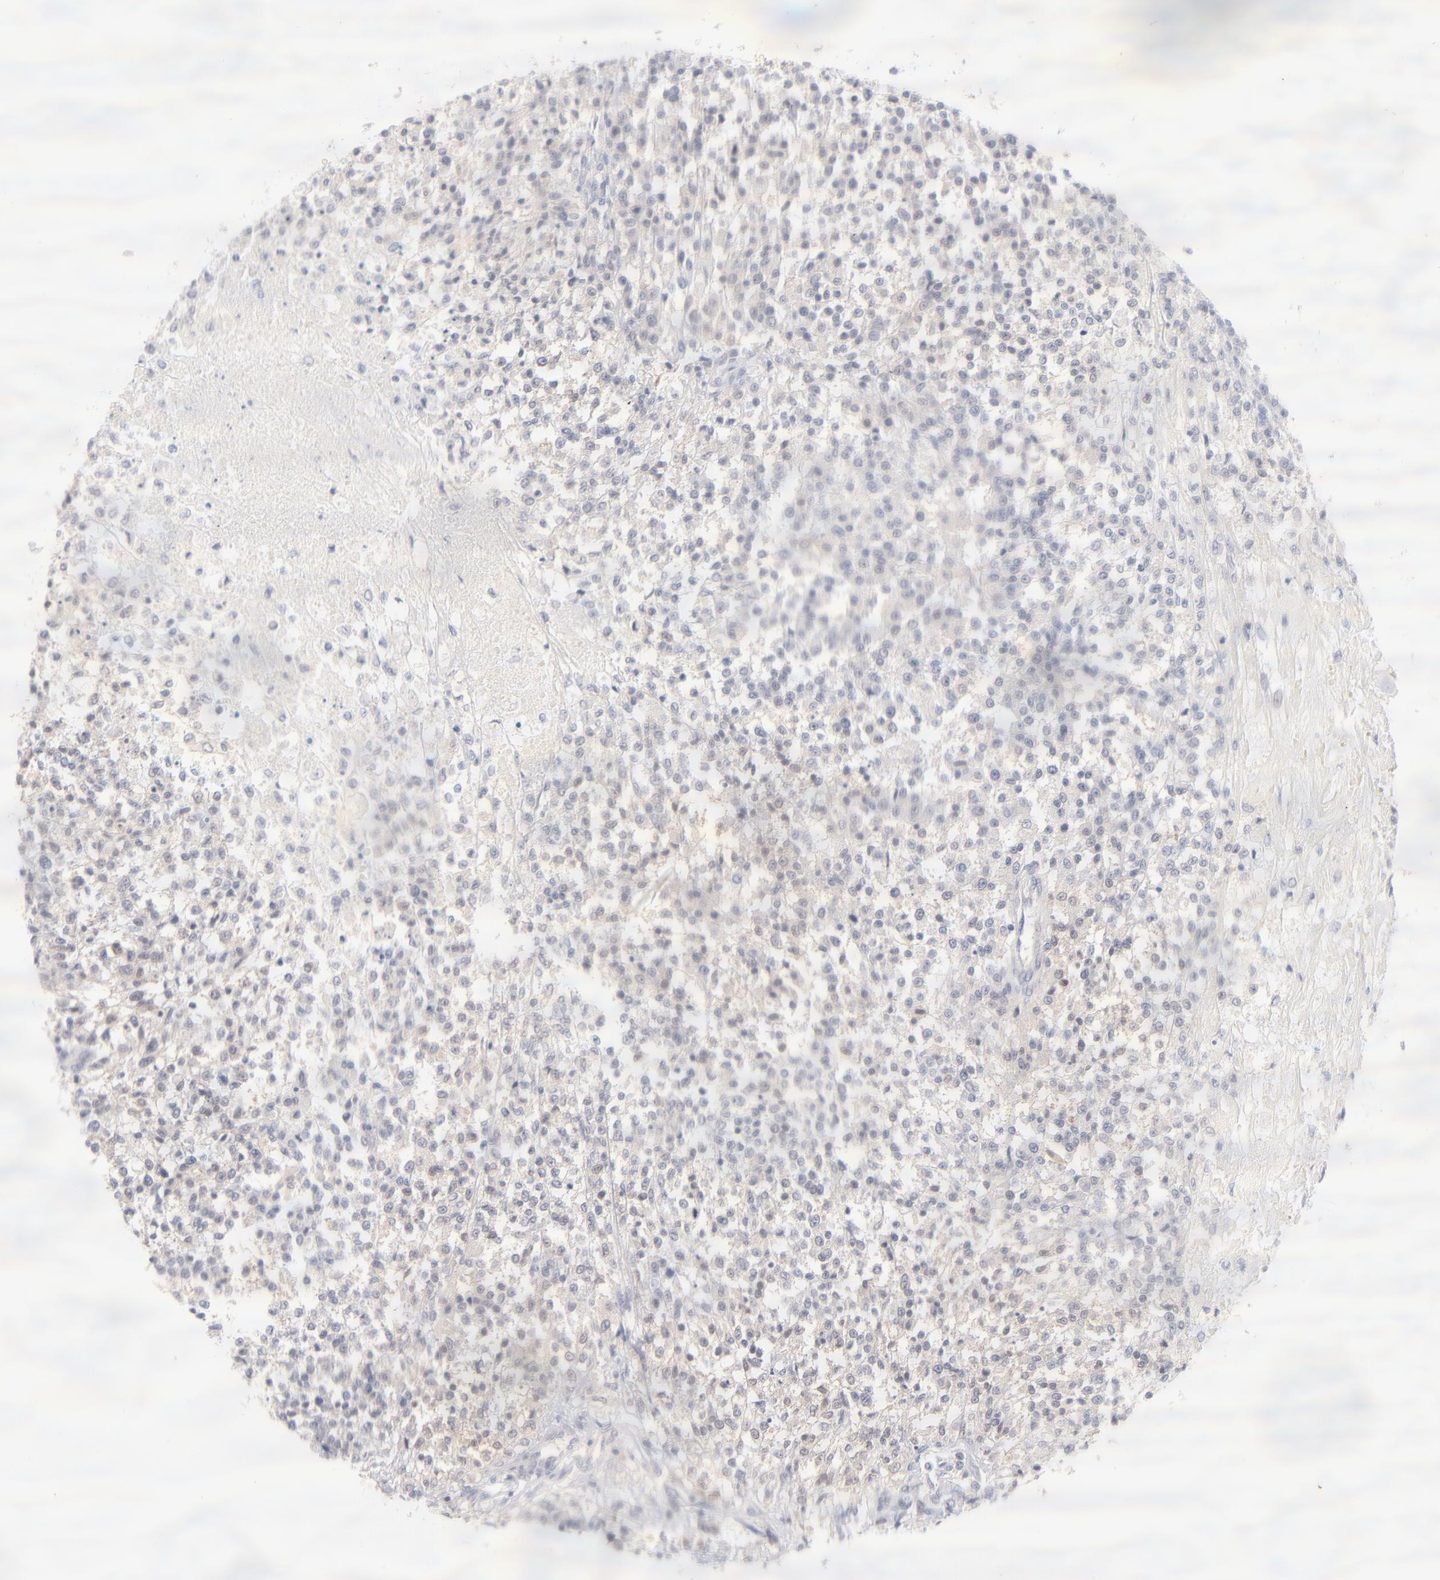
{"staining": {"intensity": "weak", "quantity": "<25%", "location": "nuclear"}, "tissue": "testis cancer", "cell_type": "Tumor cells", "image_type": "cancer", "snomed": [{"axis": "morphology", "description": "Seminoma, NOS"}, {"axis": "topography", "description": "Testis"}], "caption": "Immunohistochemistry of human testis cancer (seminoma) exhibits no expression in tumor cells. The staining was performed using DAB to visualize the protein expression in brown, while the nuclei were stained in blue with hematoxylin (Magnification: 20x).", "gene": "CASP6", "patient": {"sex": "male", "age": 59}}